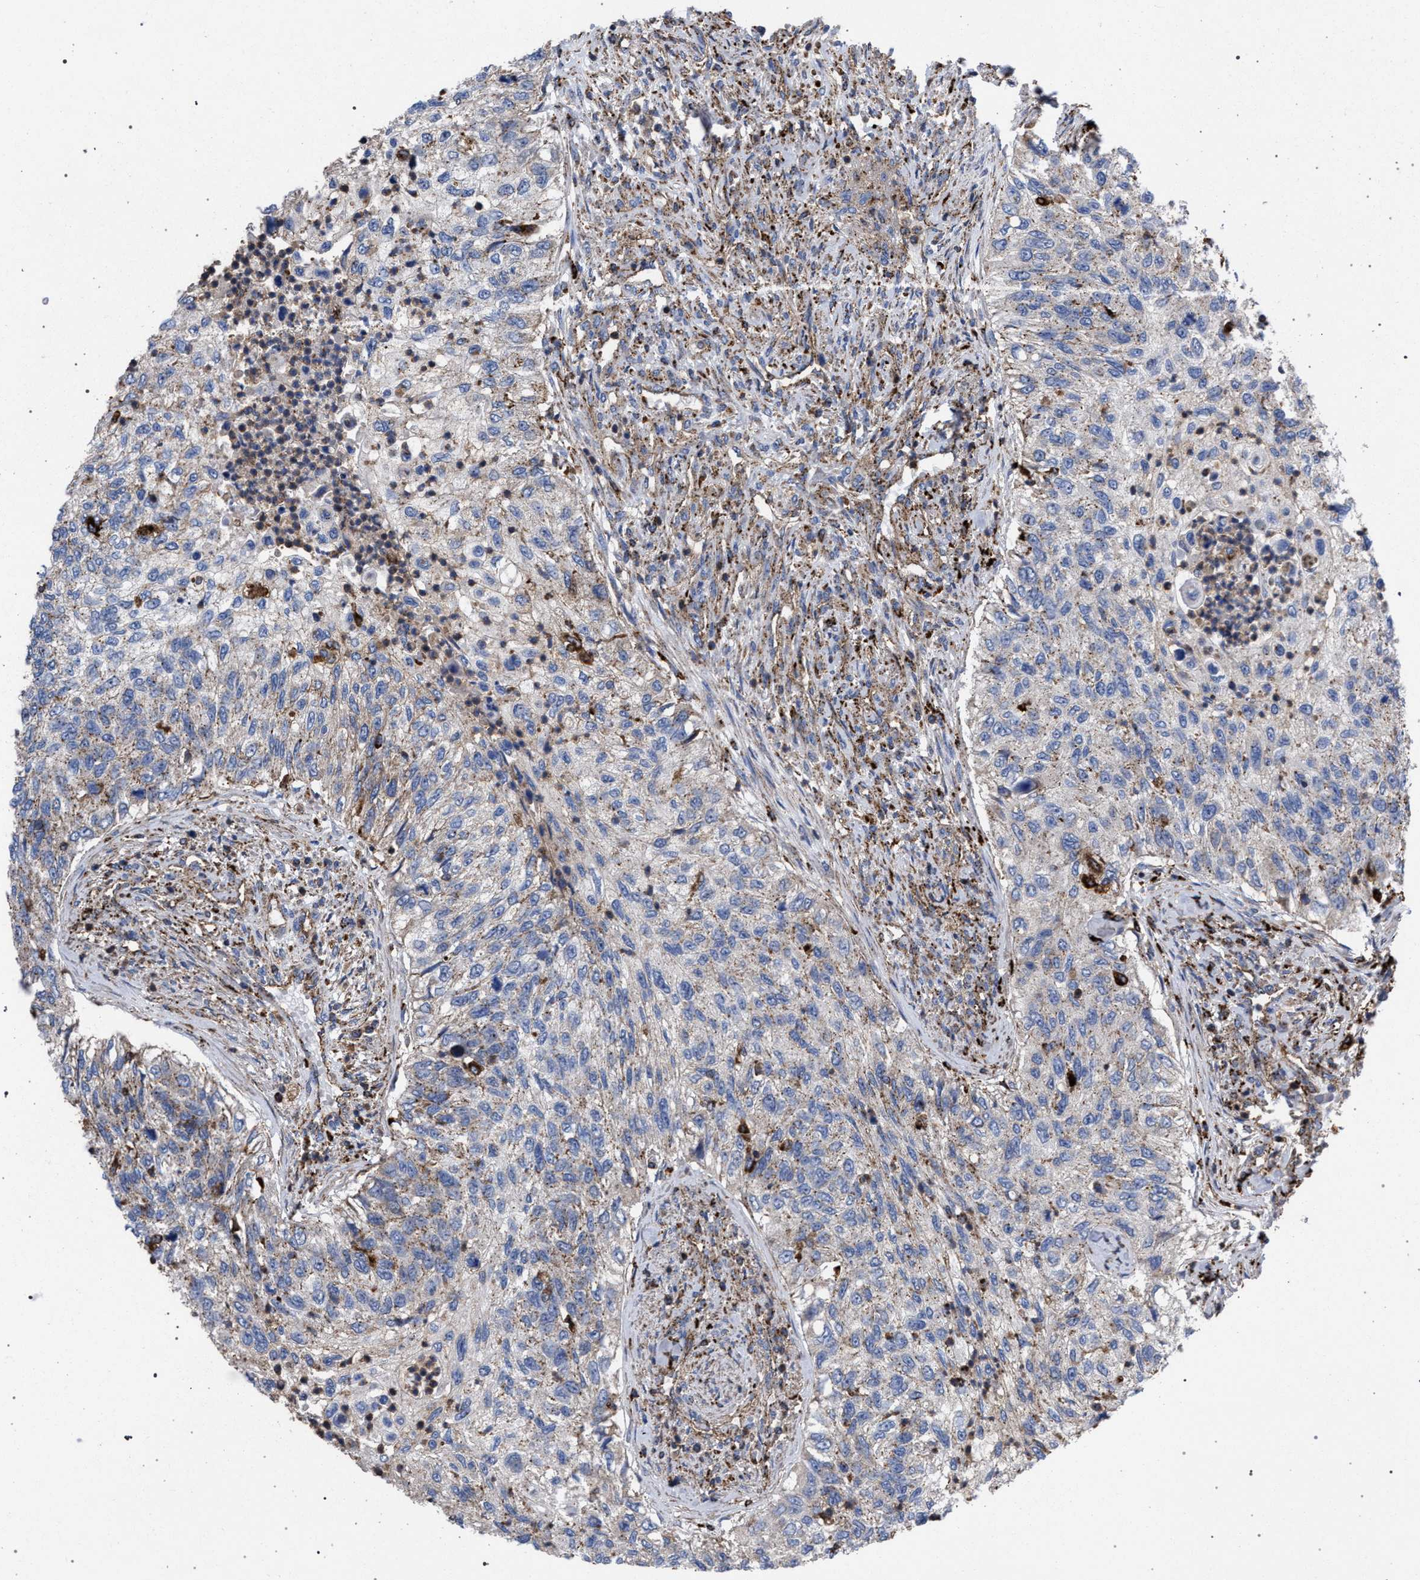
{"staining": {"intensity": "moderate", "quantity": "25%-75%", "location": "cytoplasmic/membranous"}, "tissue": "urothelial cancer", "cell_type": "Tumor cells", "image_type": "cancer", "snomed": [{"axis": "morphology", "description": "Urothelial carcinoma, High grade"}, {"axis": "topography", "description": "Urinary bladder"}], "caption": "The immunohistochemical stain labels moderate cytoplasmic/membranous staining in tumor cells of high-grade urothelial carcinoma tissue. (DAB (3,3'-diaminobenzidine) = brown stain, brightfield microscopy at high magnification).", "gene": "PPT1", "patient": {"sex": "female", "age": 60}}